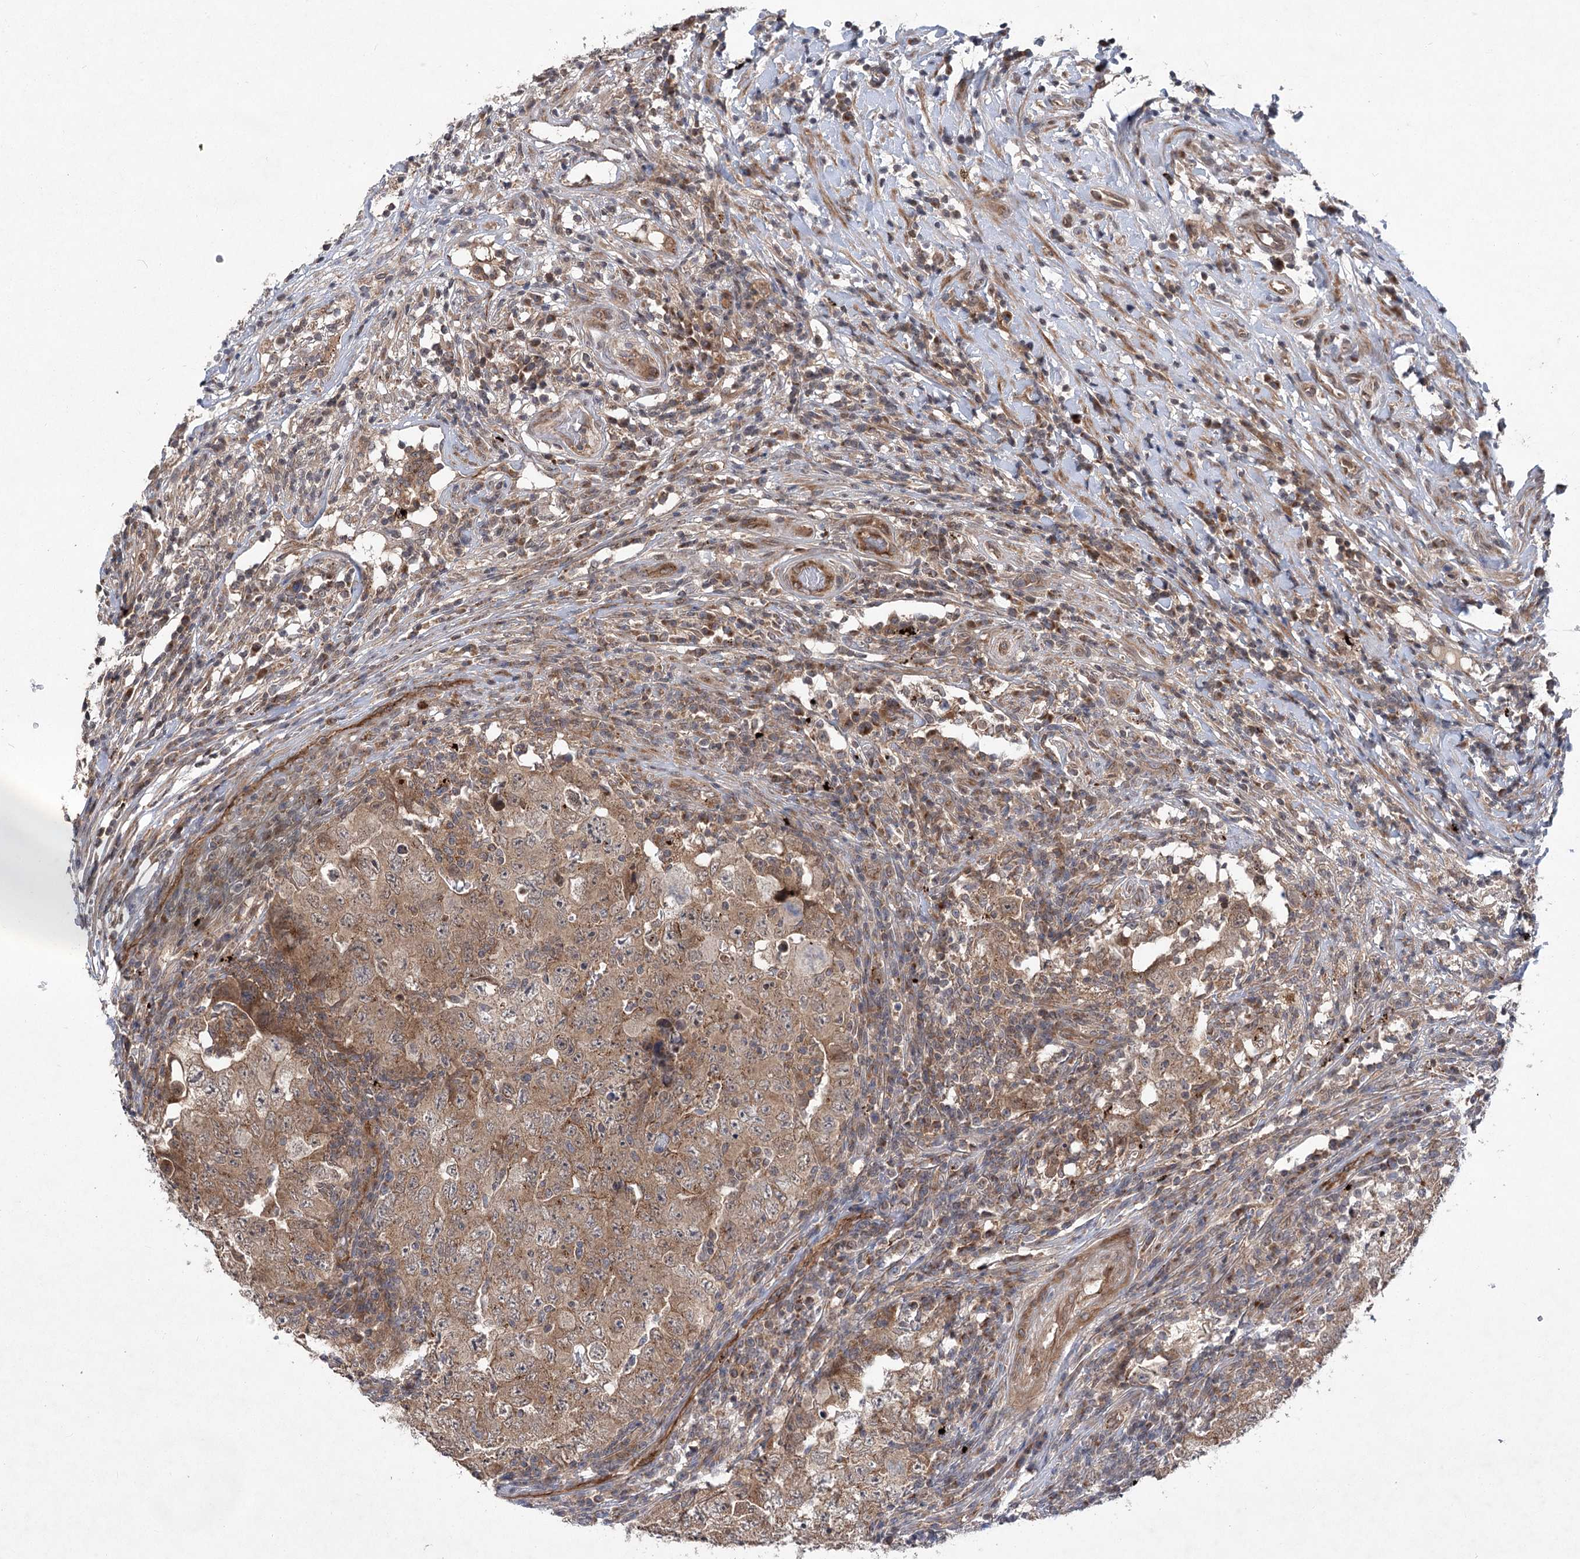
{"staining": {"intensity": "moderate", "quantity": ">75%", "location": "cytoplasmic/membranous"}, "tissue": "testis cancer", "cell_type": "Tumor cells", "image_type": "cancer", "snomed": [{"axis": "morphology", "description": "Carcinoma, Embryonal, NOS"}, {"axis": "topography", "description": "Testis"}], "caption": "An image of human testis embryonal carcinoma stained for a protein exhibits moderate cytoplasmic/membranous brown staining in tumor cells.", "gene": "METTL24", "patient": {"sex": "male", "age": 26}}